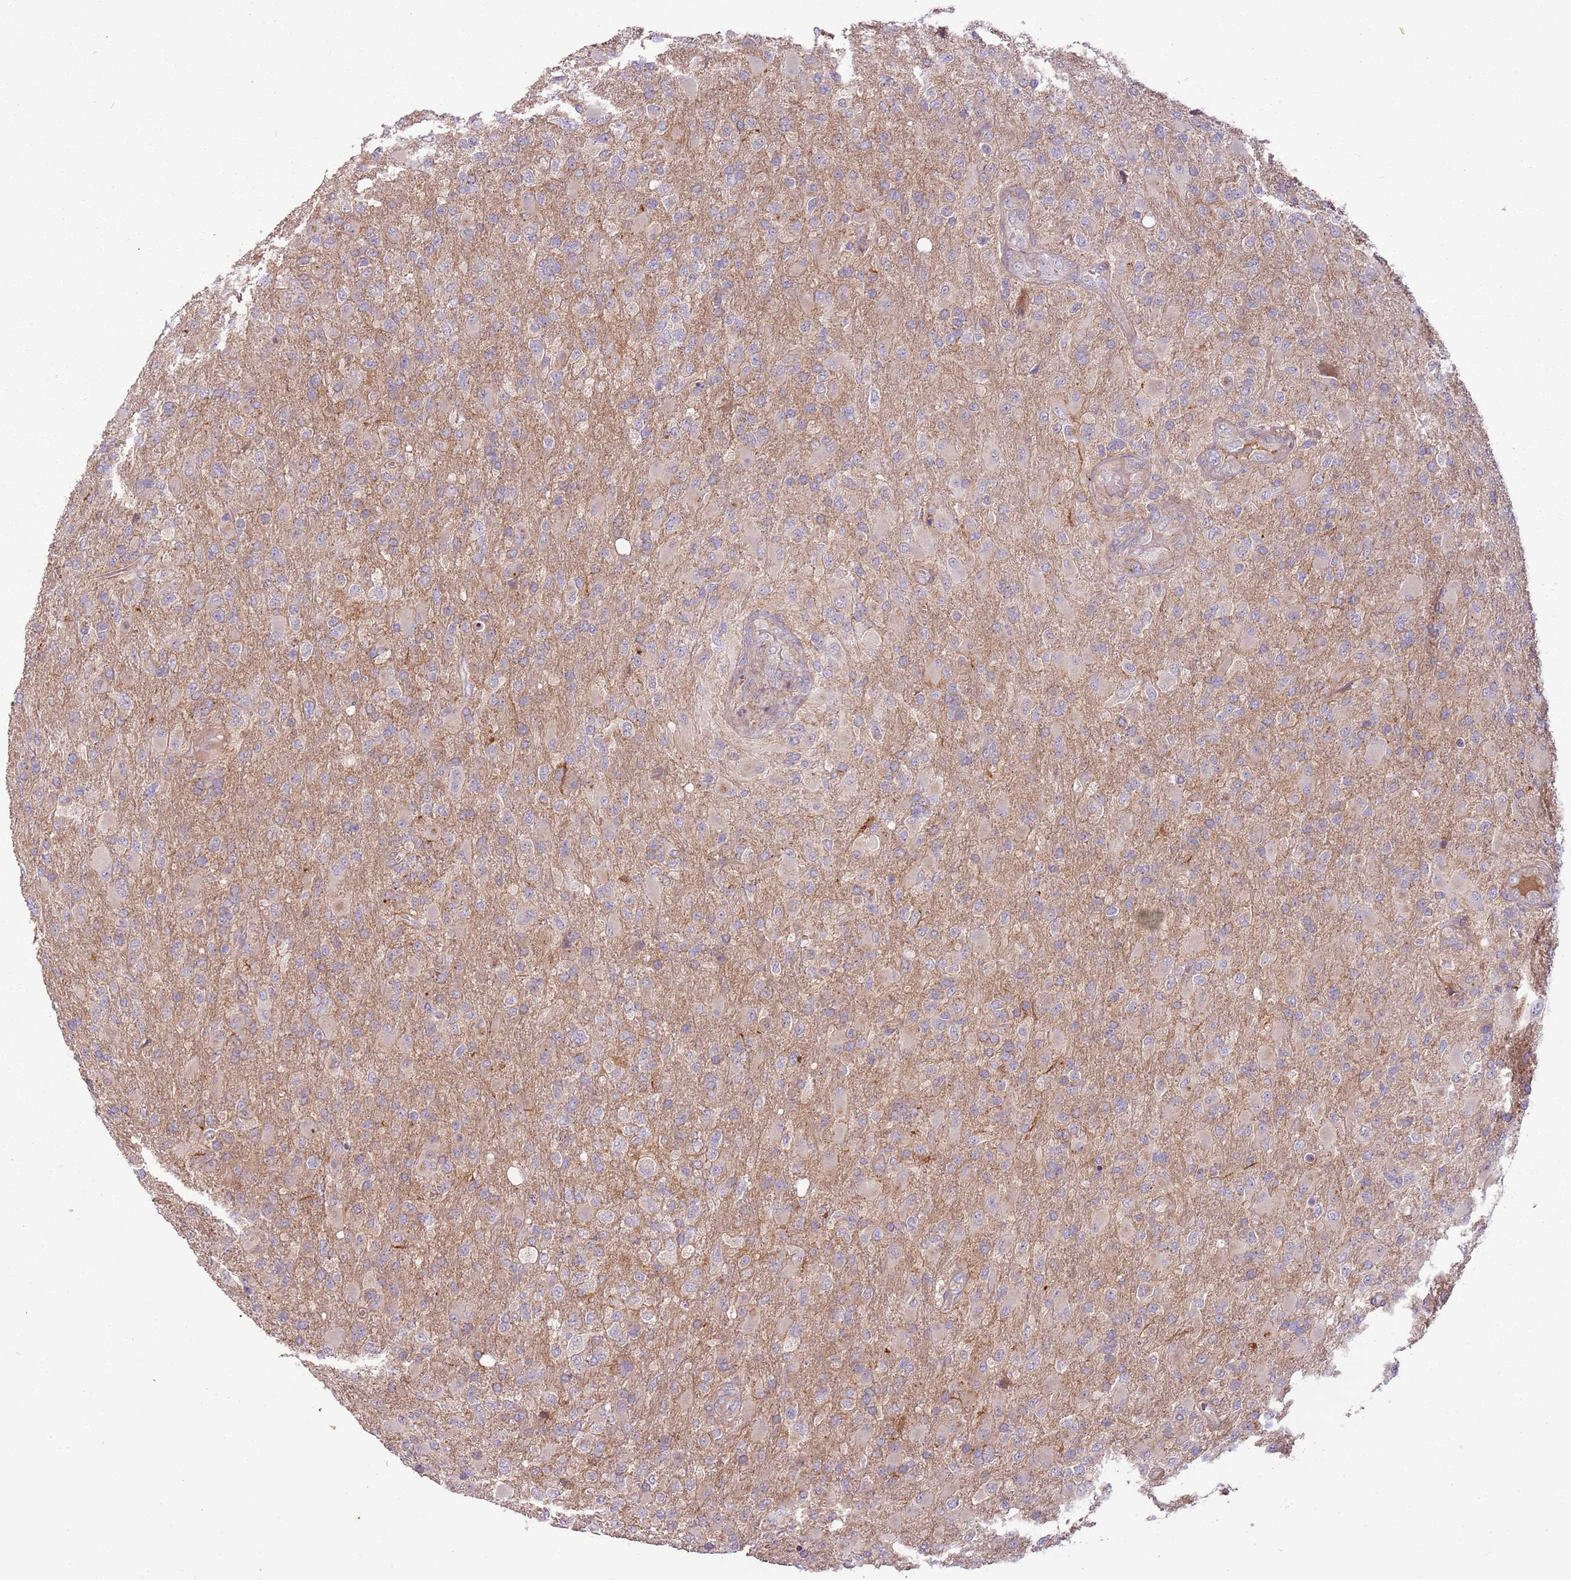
{"staining": {"intensity": "moderate", "quantity": "25%-75%", "location": "cytoplasmic/membranous"}, "tissue": "glioma", "cell_type": "Tumor cells", "image_type": "cancer", "snomed": [{"axis": "morphology", "description": "Glioma, malignant, Low grade"}, {"axis": "topography", "description": "Brain"}], "caption": "Glioma stained for a protein (brown) exhibits moderate cytoplasmic/membranous positive staining in about 25%-75% of tumor cells.", "gene": "RNF128", "patient": {"sex": "male", "age": 65}}